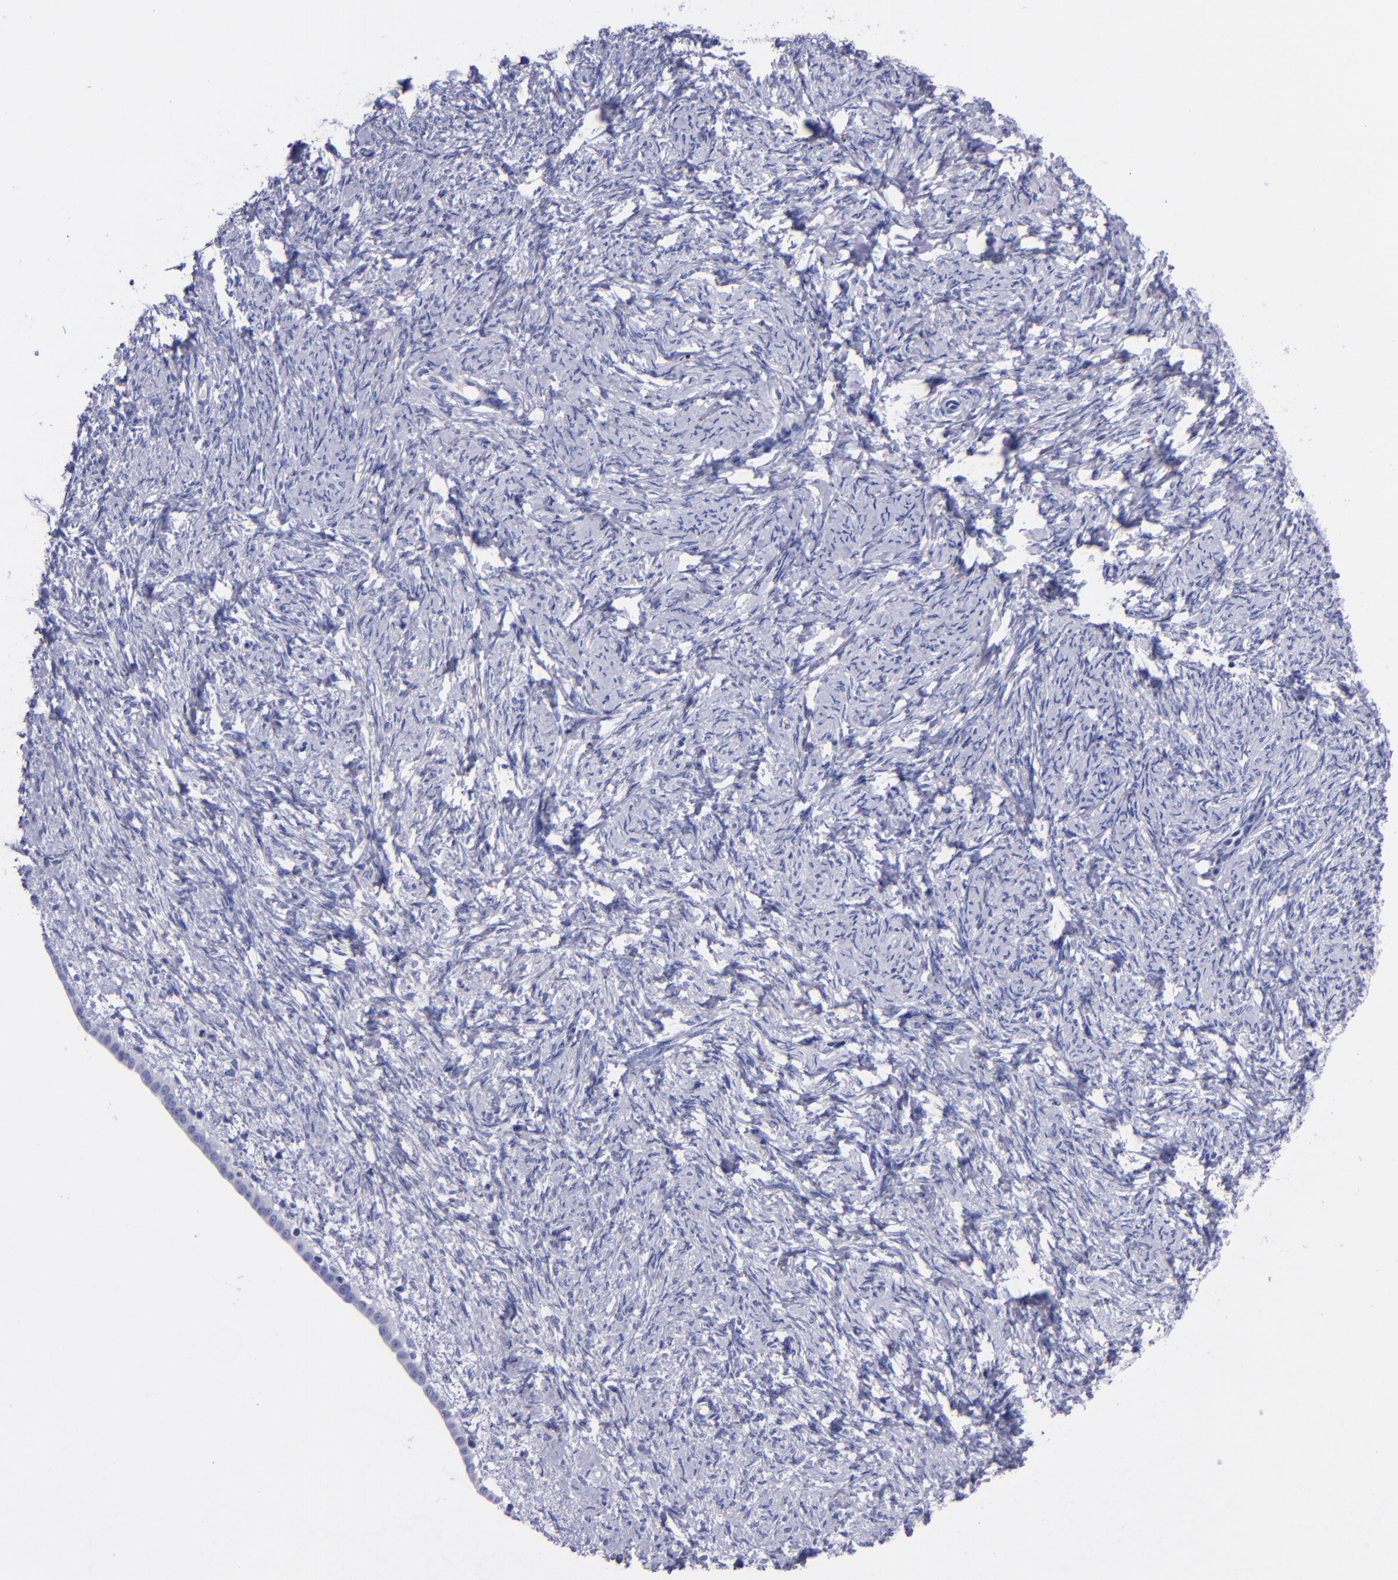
{"staining": {"intensity": "negative", "quantity": "none", "location": "none"}, "tissue": "ovarian cancer", "cell_type": "Tumor cells", "image_type": "cancer", "snomed": [{"axis": "morphology", "description": "Normal tissue, NOS"}, {"axis": "morphology", "description": "Cystadenocarcinoma, serous, NOS"}, {"axis": "topography", "description": "Ovary"}], "caption": "Immunohistochemical staining of ovarian cancer (serous cystadenocarcinoma) displays no significant staining in tumor cells. (DAB IHC visualized using brightfield microscopy, high magnification).", "gene": "SV2A", "patient": {"sex": "female", "age": 62}}